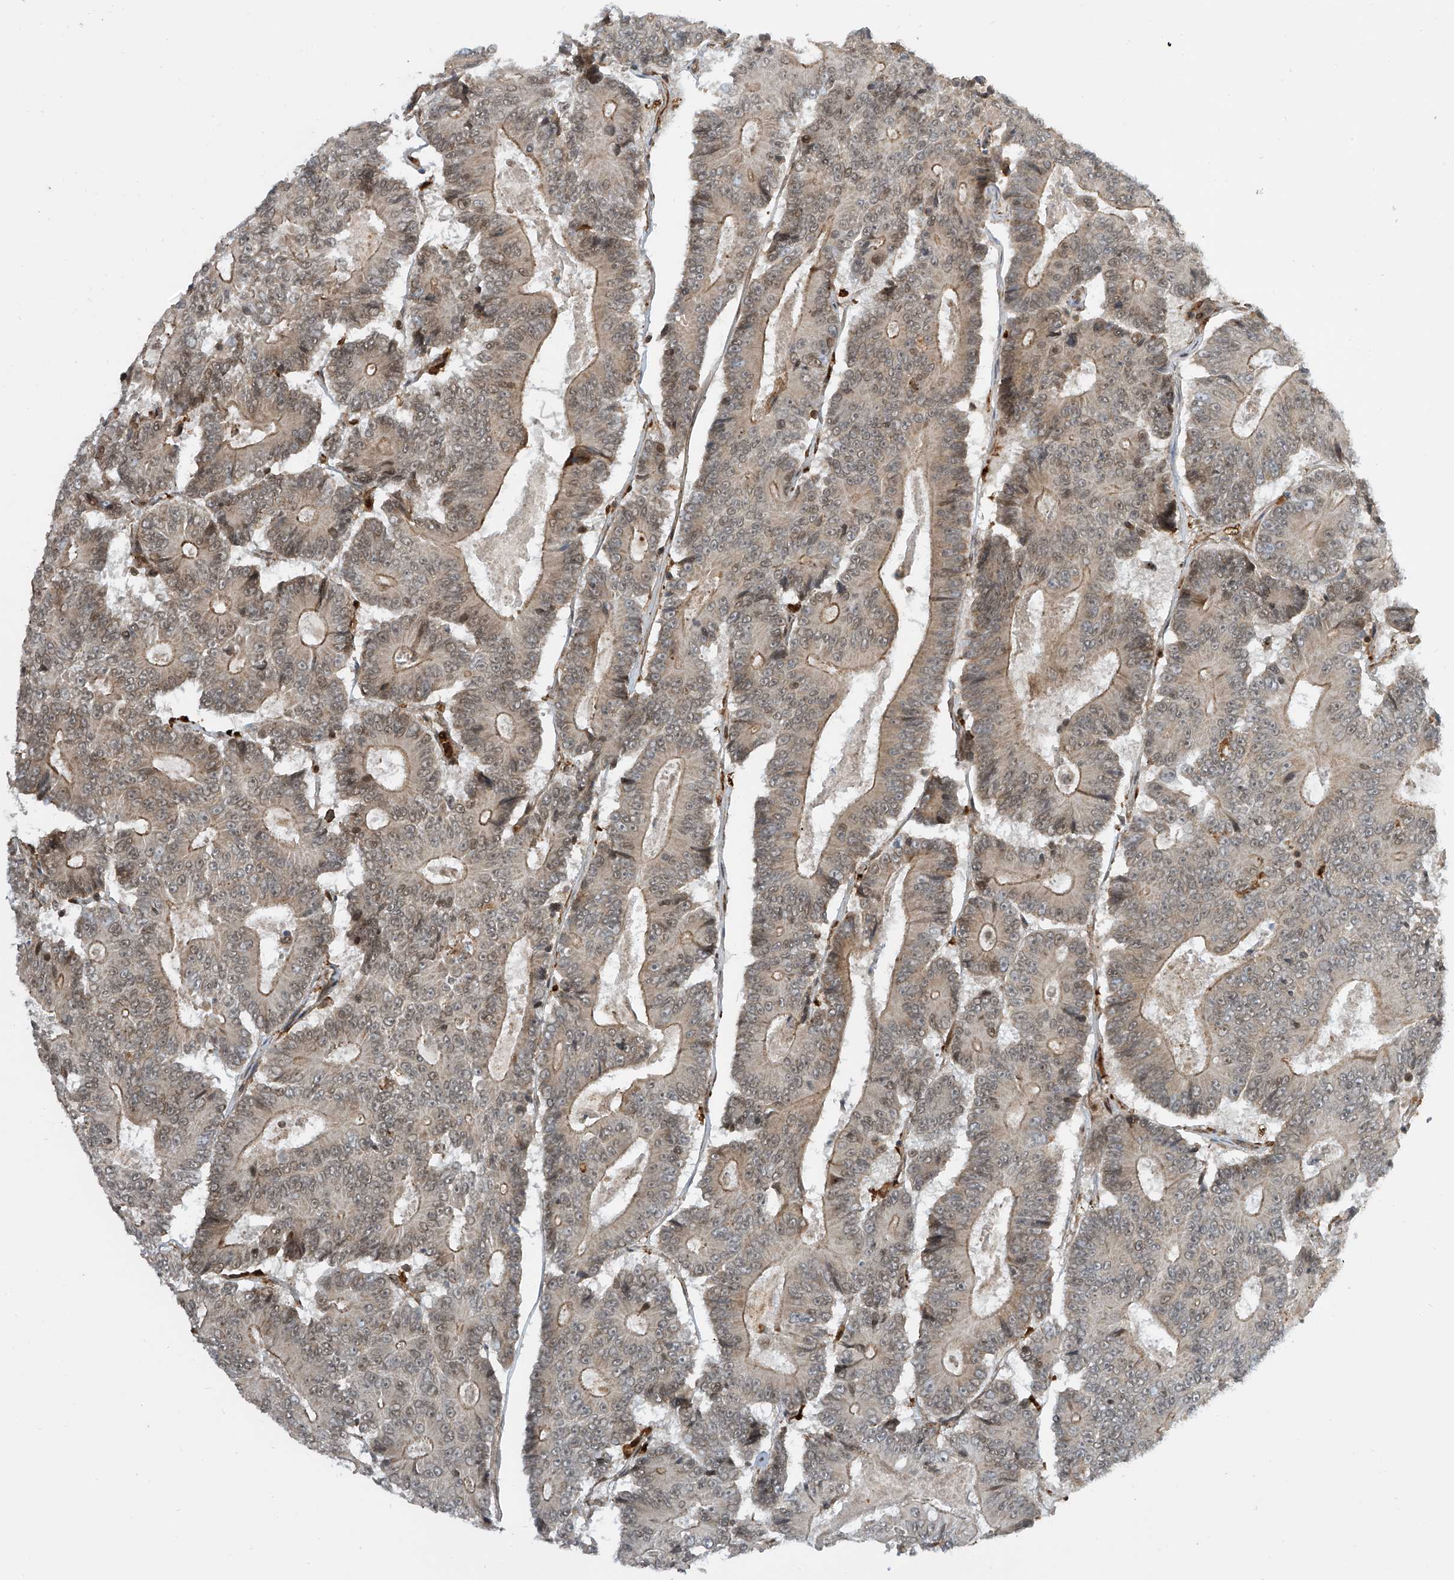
{"staining": {"intensity": "weak", "quantity": "25%-75%", "location": "cytoplasmic/membranous,nuclear"}, "tissue": "colorectal cancer", "cell_type": "Tumor cells", "image_type": "cancer", "snomed": [{"axis": "morphology", "description": "Adenocarcinoma, NOS"}, {"axis": "topography", "description": "Colon"}], "caption": "Weak cytoplasmic/membranous and nuclear protein positivity is identified in approximately 25%-75% of tumor cells in colorectal cancer (adenocarcinoma).", "gene": "ATAD2B", "patient": {"sex": "male", "age": 83}}